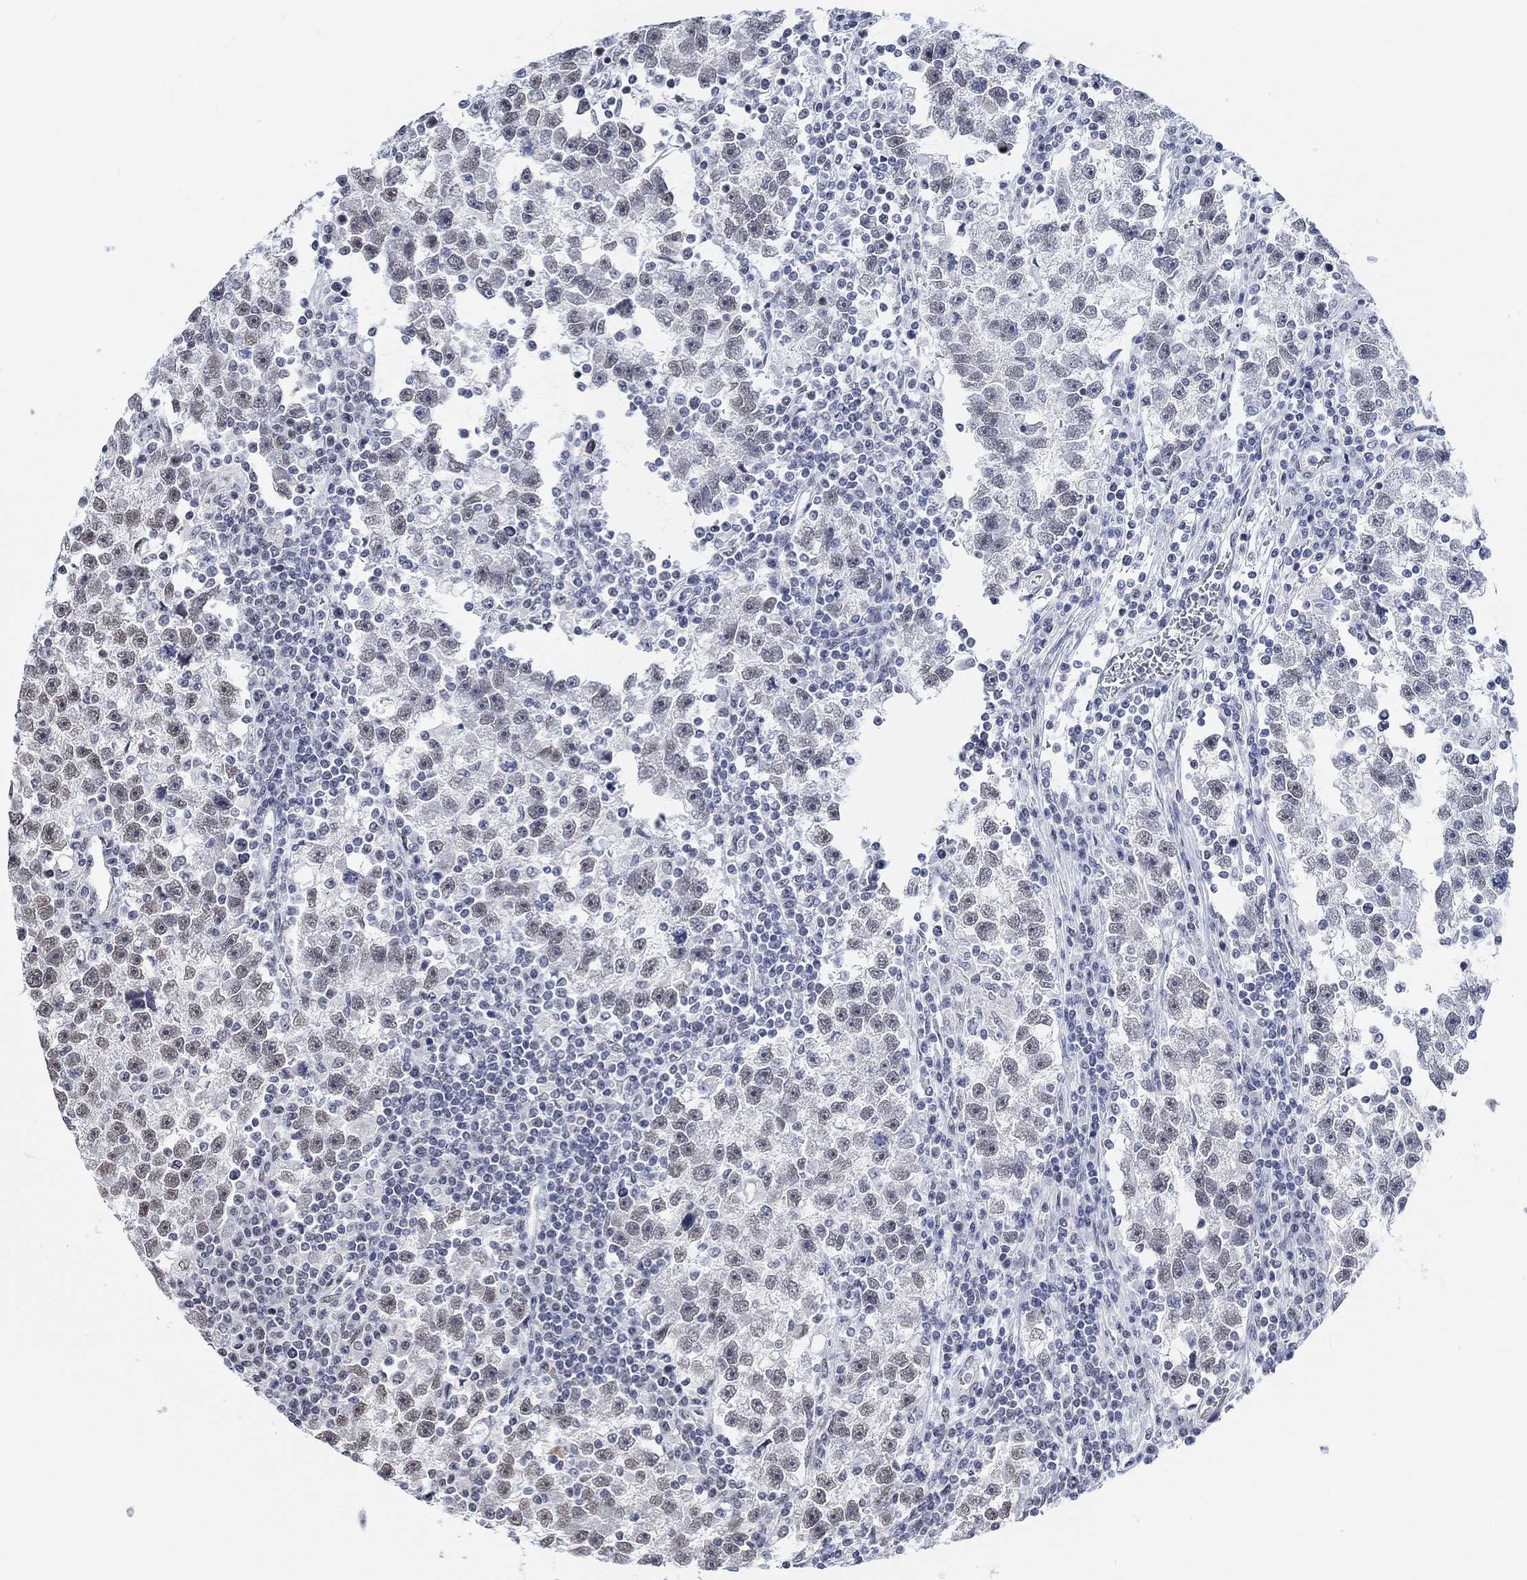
{"staining": {"intensity": "weak", "quantity": "25%-75%", "location": "nuclear"}, "tissue": "testis cancer", "cell_type": "Tumor cells", "image_type": "cancer", "snomed": [{"axis": "morphology", "description": "Seminoma, NOS"}, {"axis": "topography", "description": "Testis"}], "caption": "The immunohistochemical stain highlights weak nuclear positivity in tumor cells of testis cancer tissue.", "gene": "PURG", "patient": {"sex": "male", "age": 47}}